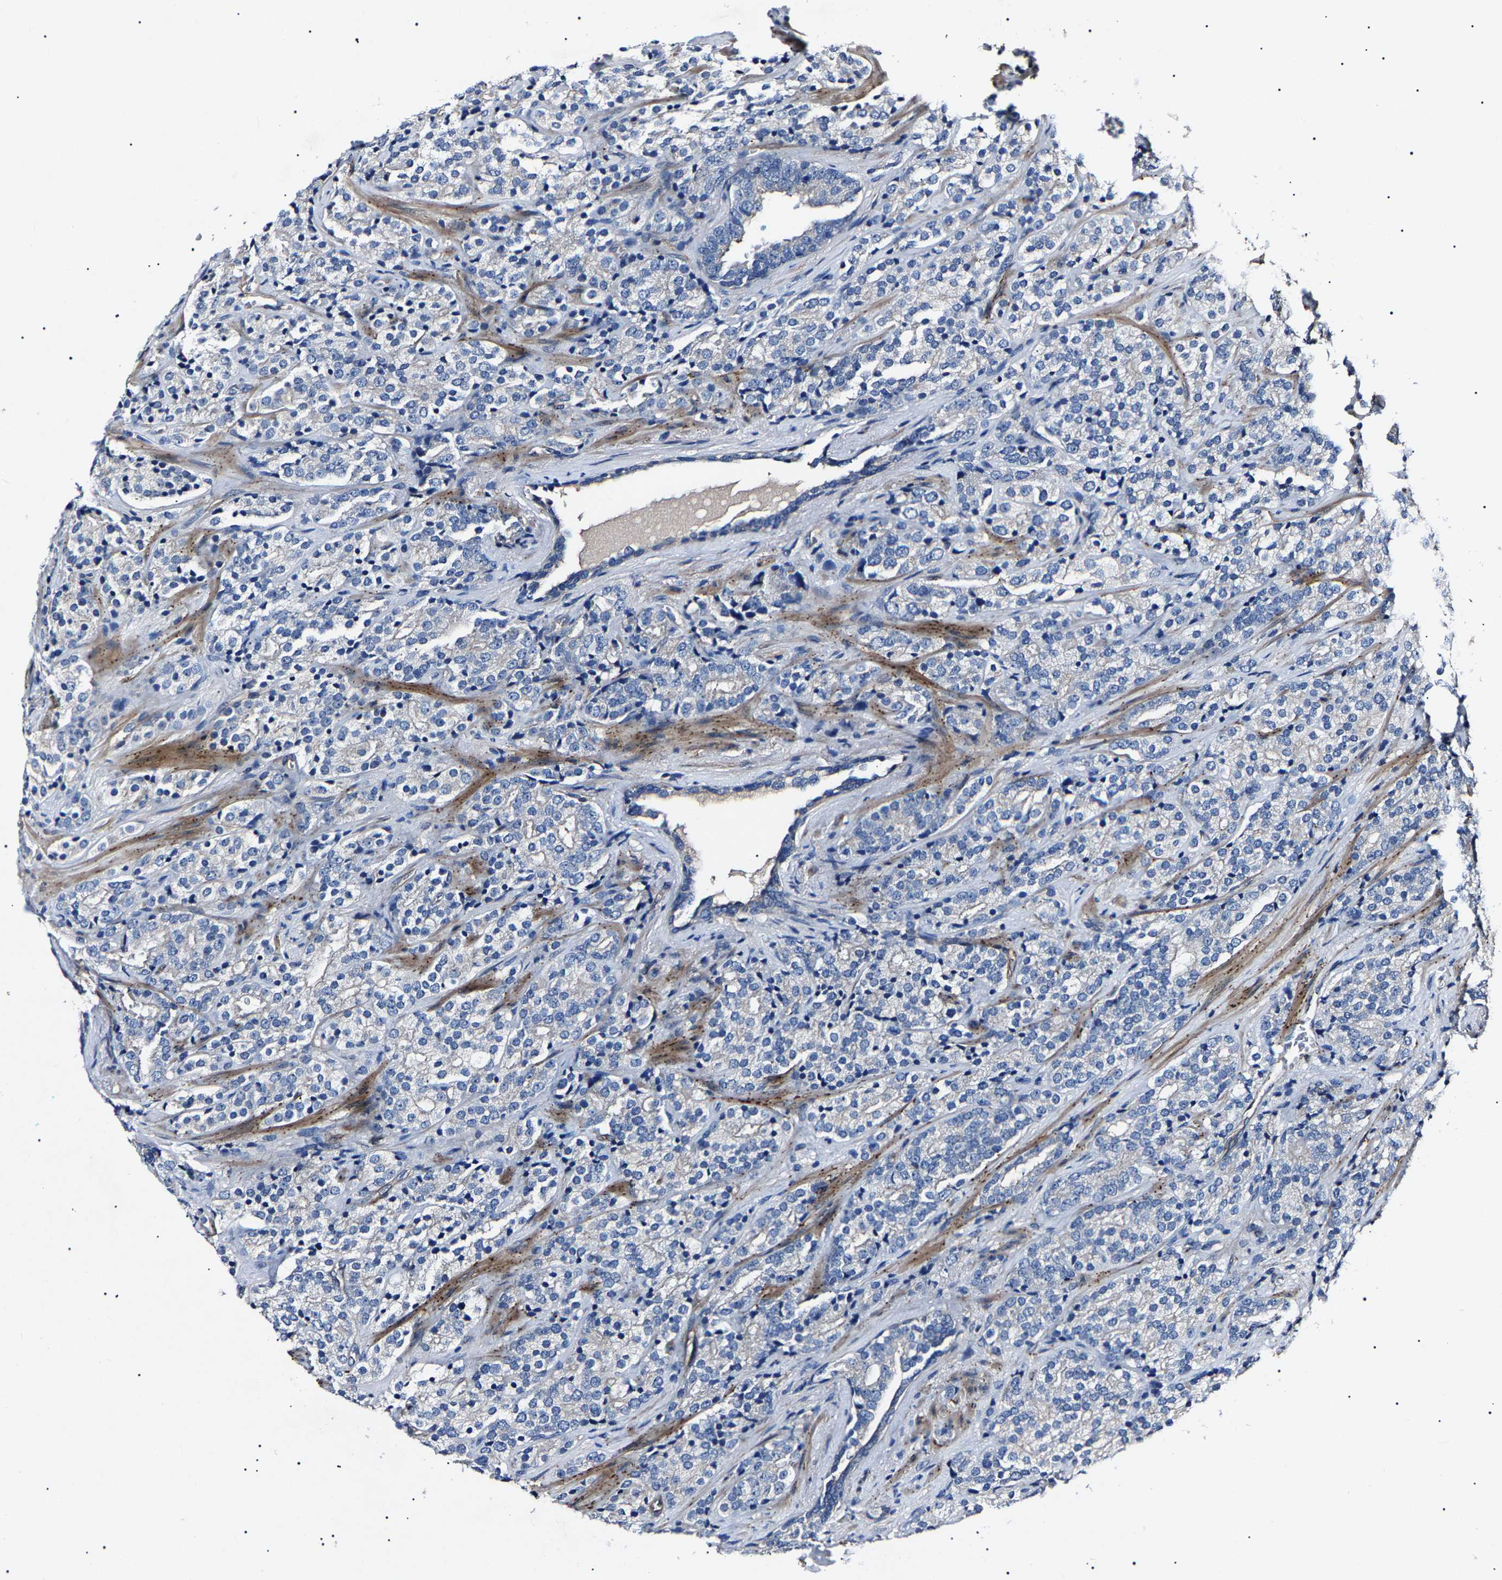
{"staining": {"intensity": "negative", "quantity": "none", "location": "none"}, "tissue": "prostate cancer", "cell_type": "Tumor cells", "image_type": "cancer", "snomed": [{"axis": "morphology", "description": "Adenocarcinoma, High grade"}, {"axis": "topography", "description": "Prostate"}], "caption": "Tumor cells are negative for protein expression in human prostate cancer (adenocarcinoma (high-grade)). Brightfield microscopy of IHC stained with DAB (3,3'-diaminobenzidine) (brown) and hematoxylin (blue), captured at high magnification.", "gene": "KLHL42", "patient": {"sex": "male", "age": 71}}